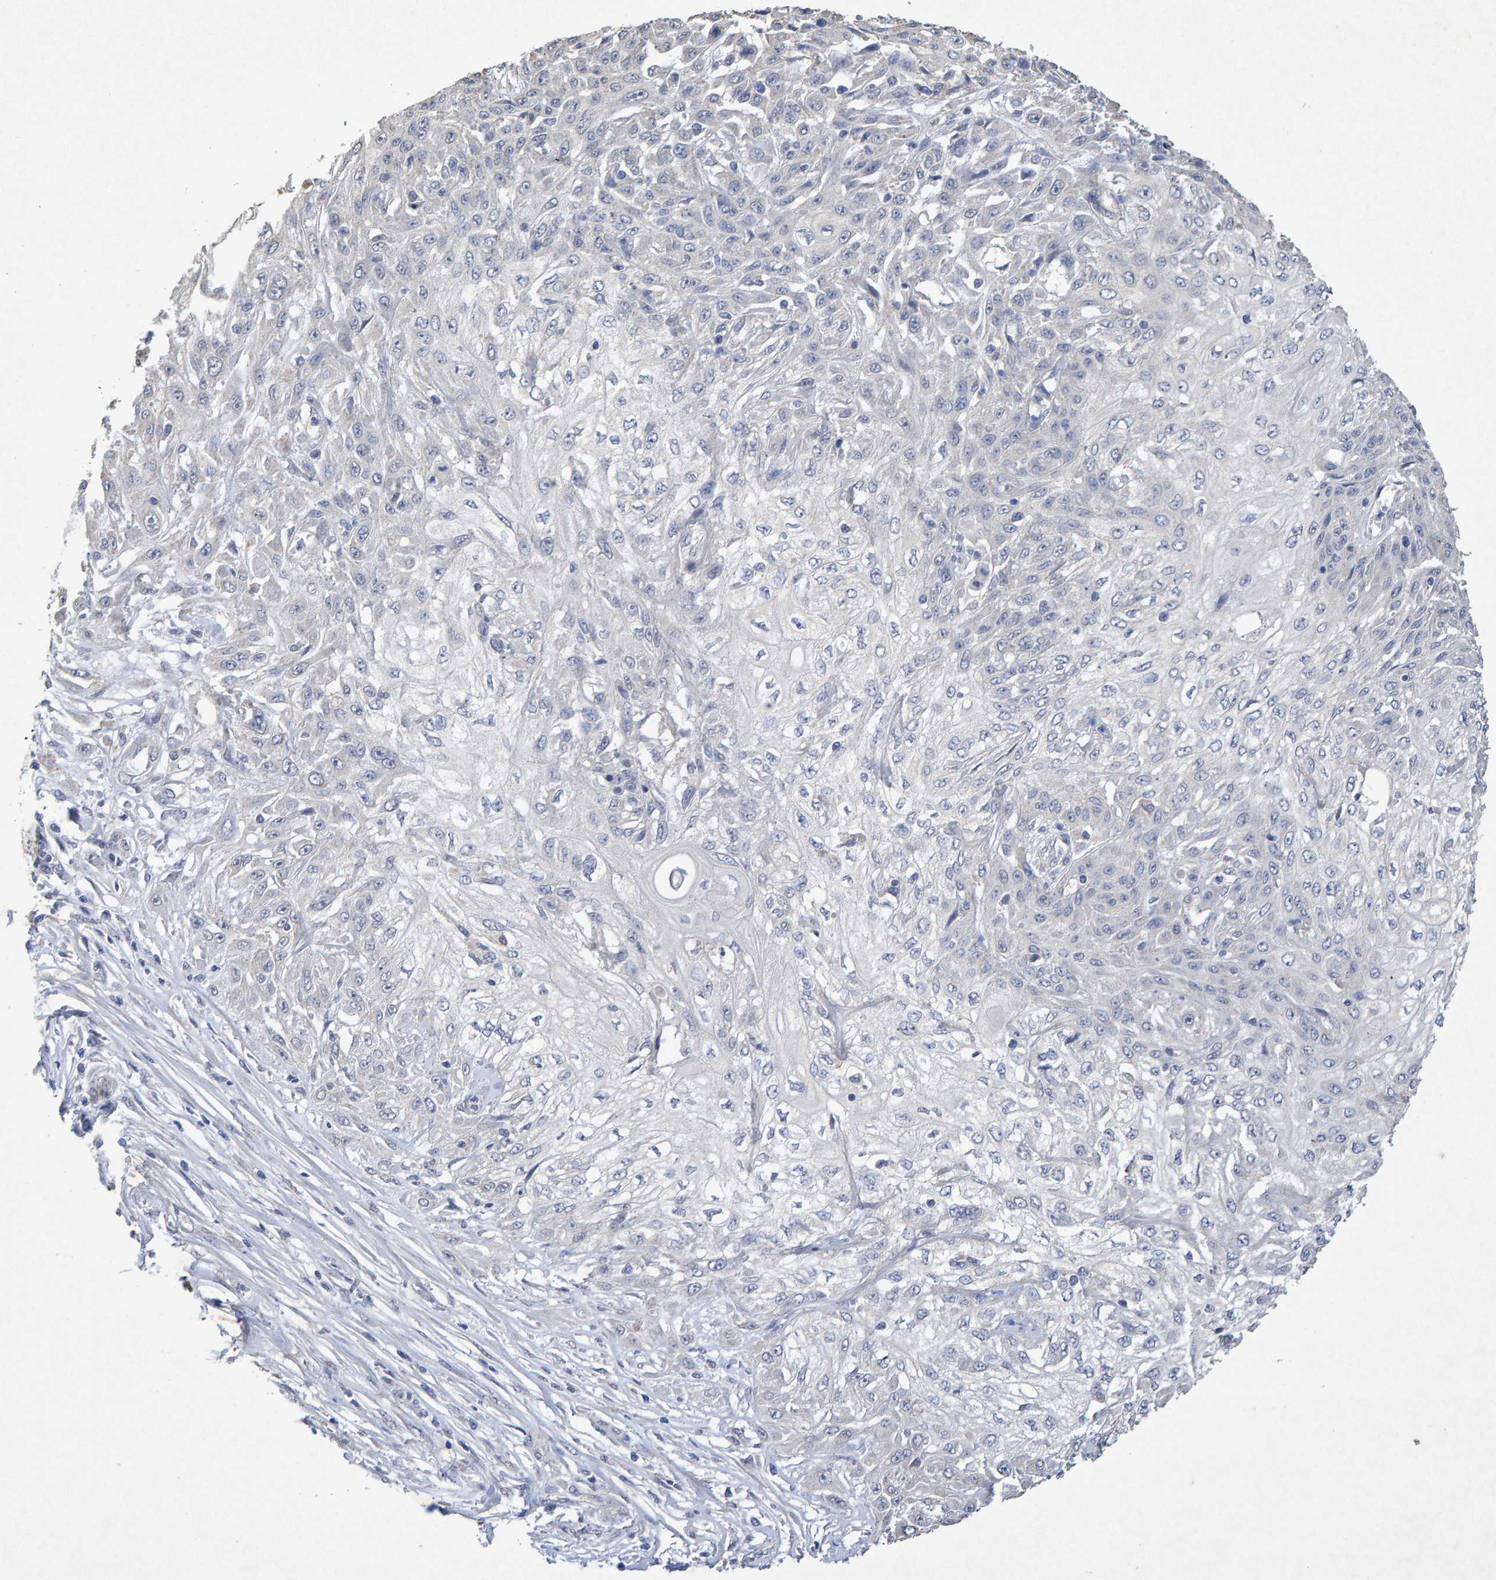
{"staining": {"intensity": "negative", "quantity": "none", "location": "none"}, "tissue": "skin cancer", "cell_type": "Tumor cells", "image_type": "cancer", "snomed": [{"axis": "morphology", "description": "Squamous cell carcinoma, NOS"}, {"axis": "morphology", "description": "Squamous cell carcinoma, metastatic, NOS"}, {"axis": "topography", "description": "Skin"}, {"axis": "topography", "description": "Lymph node"}], "caption": "Immunohistochemistry (IHC) of human skin cancer (squamous cell carcinoma) exhibits no positivity in tumor cells.", "gene": "CTH", "patient": {"sex": "male", "age": 75}}